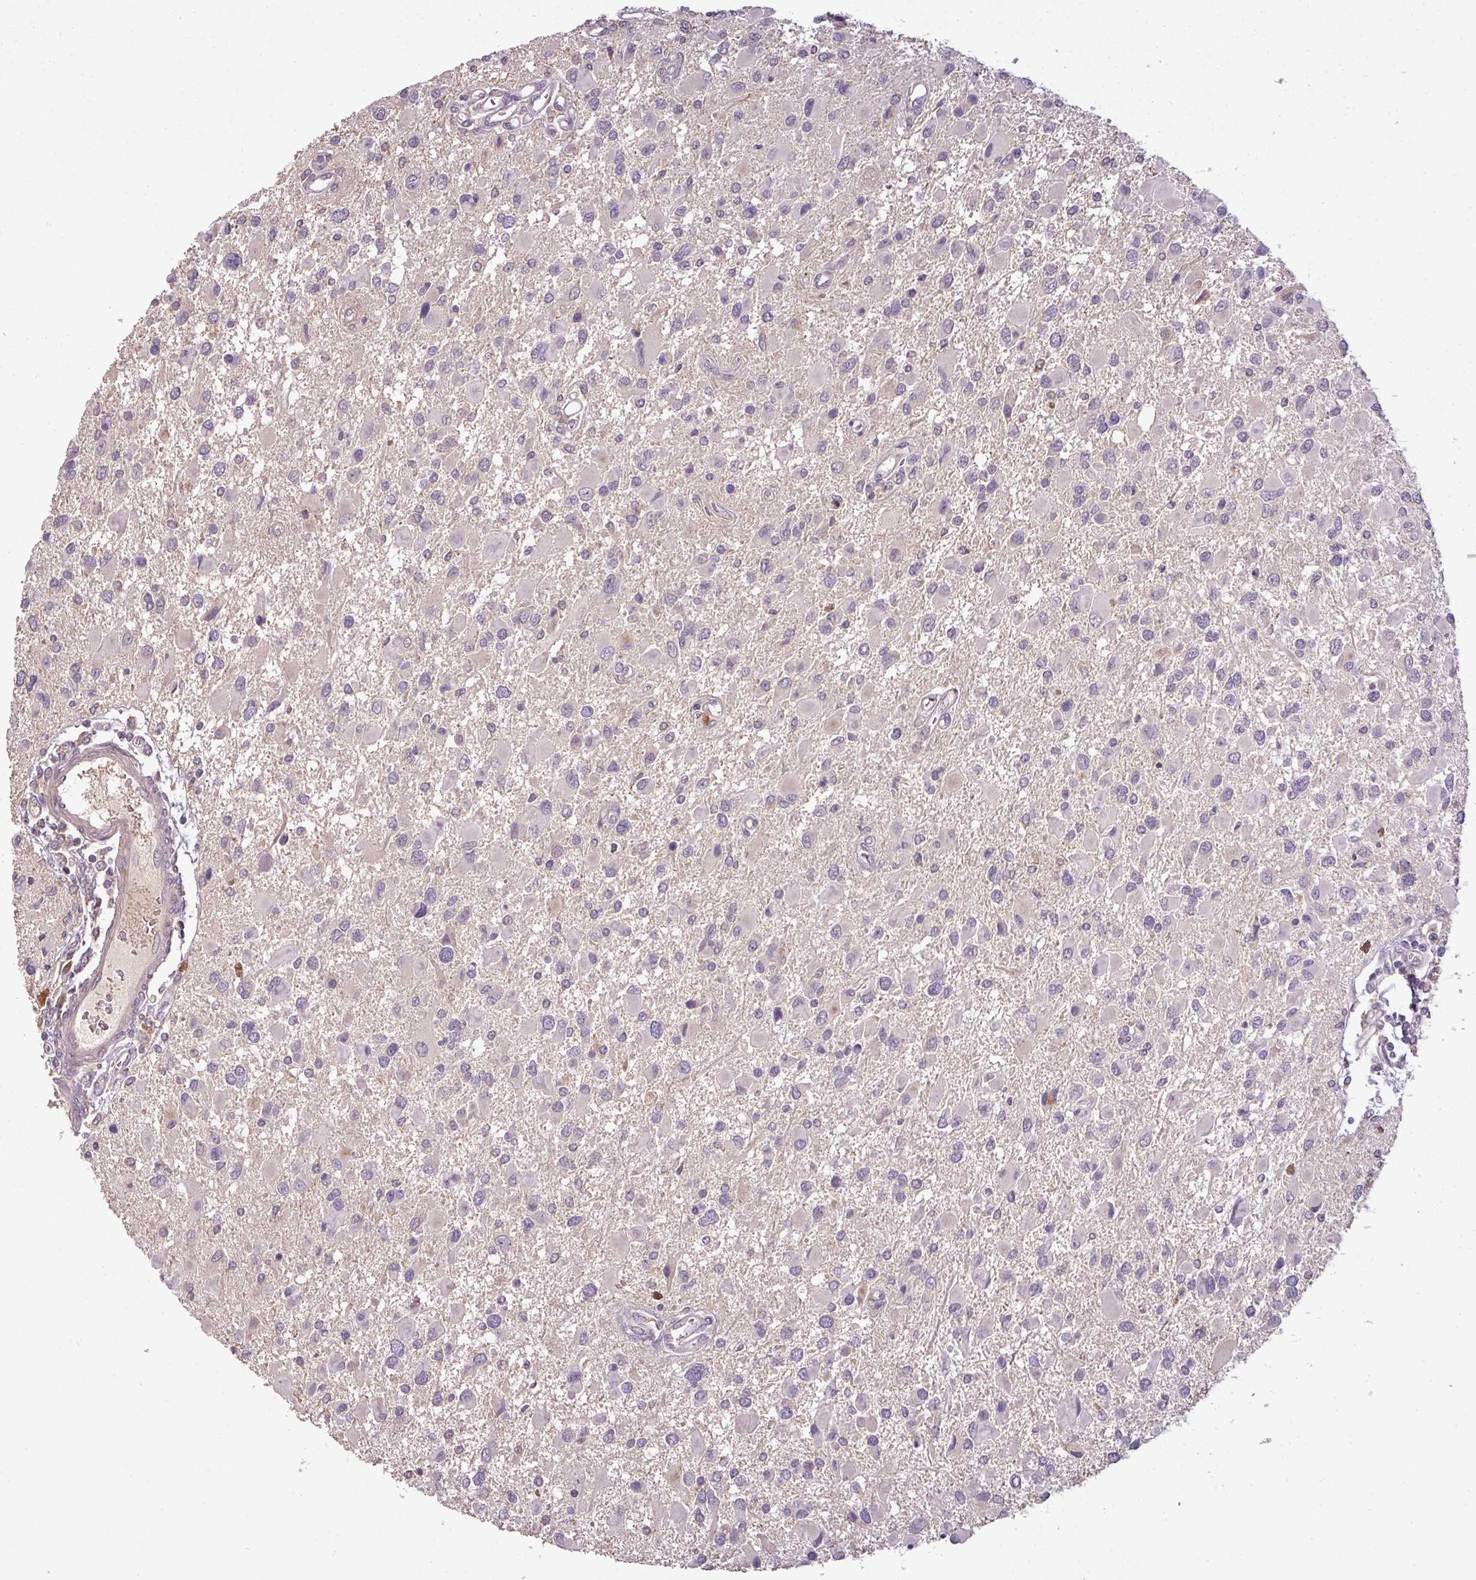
{"staining": {"intensity": "negative", "quantity": "none", "location": "none"}, "tissue": "glioma", "cell_type": "Tumor cells", "image_type": "cancer", "snomed": [{"axis": "morphology", "description": "Glioma, malignant, High grade"}, {"axis": "topography", "description": "Brain"}], "caption": "IHC histopathology image of neoplastic tissue: human malignant glioma (high-grade) stained with DAB exhibits no significant protein expression in tumor cells.", "gene": "SPCS3", "patient": {"sex": "male", "age": 53}}